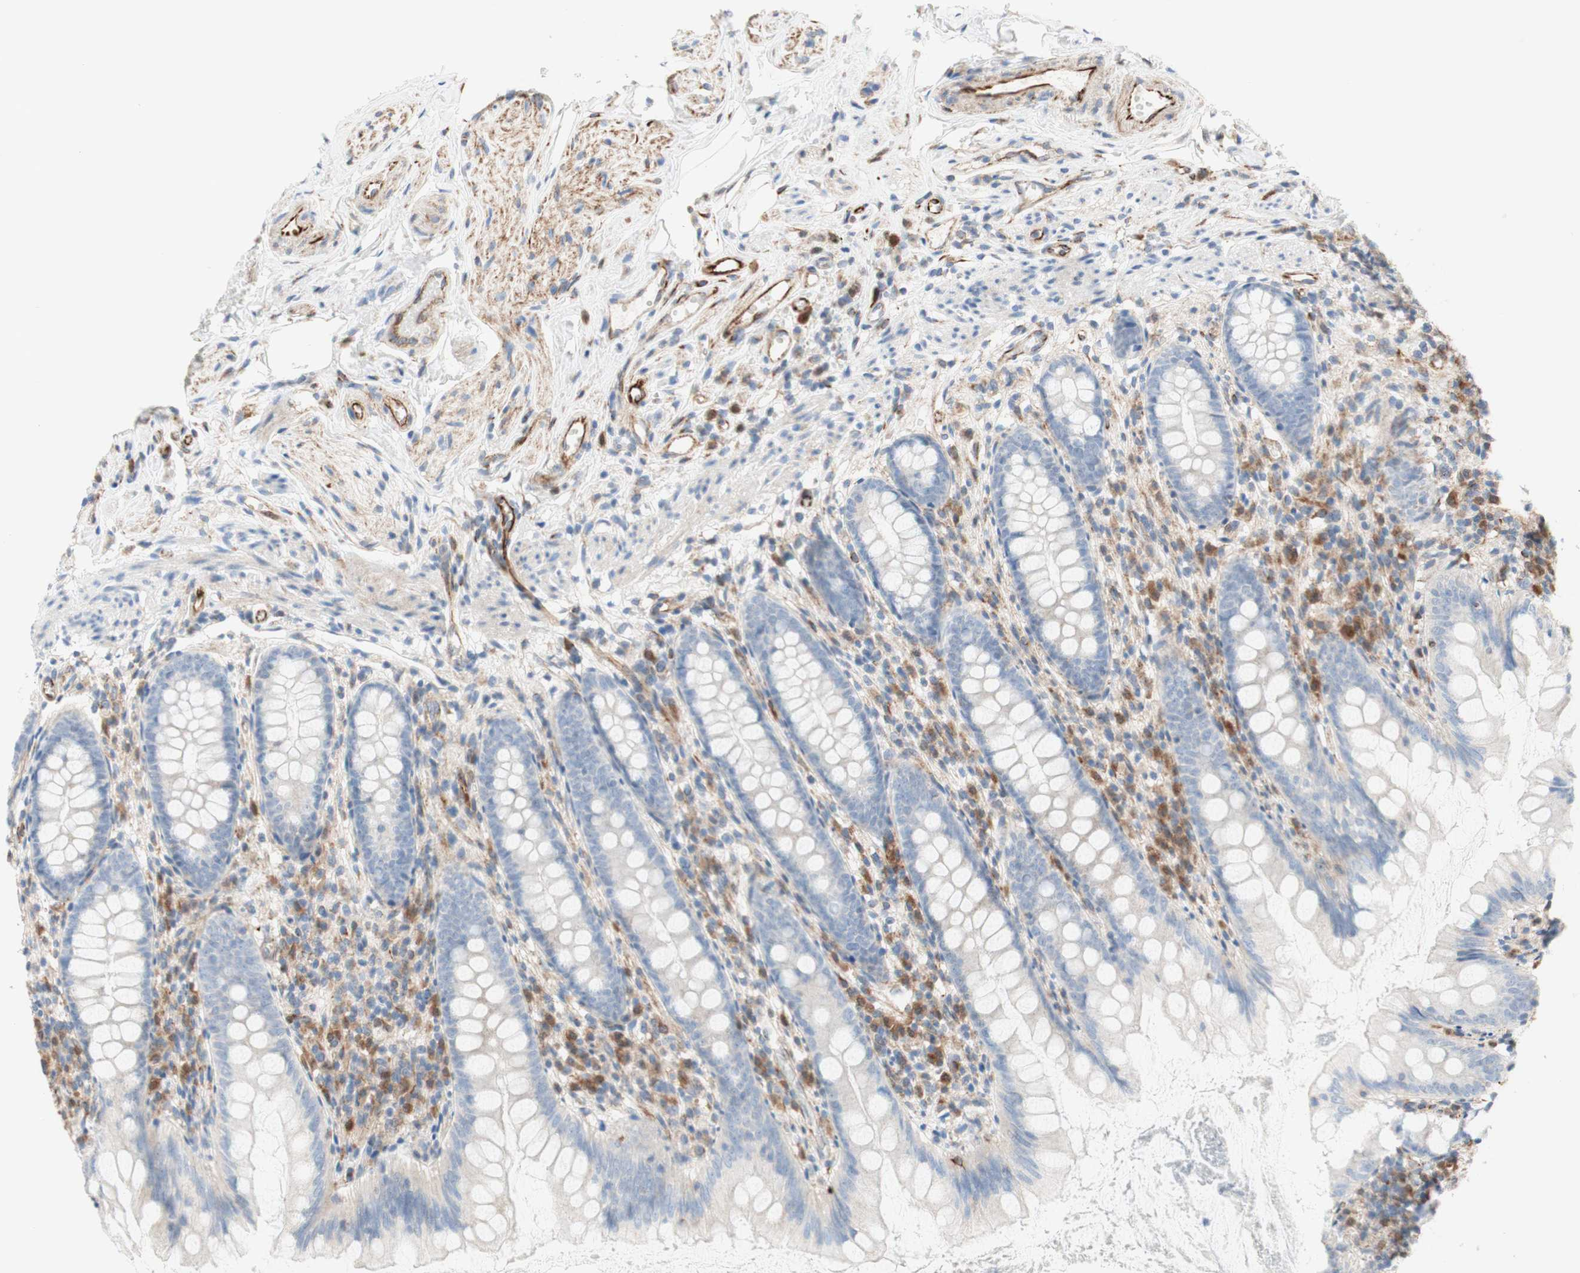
{"staining": {"intensity": "weak", "quantity": "25%-75%", "location": "cytoplasmic/membranous"}, "tissue": "appendix", "cell_type": "Glandular cells", "image_type": "normal", "snomed": [{"axis": "morphology", "description": "Normal tissue, NOS"}, {"axis": "topography", "description": "Appendix"}], "caption": "Unremarkable appendix was stained to show a protein in brown. There is low levels of weak cytoplasmic/membranous expression in approximately 25%-75% of glandular cells. (IHC, brightfield microscopy, high magnification).", "gene": "POU2AF1", "patient": {"sex": "female", "age": 77}}